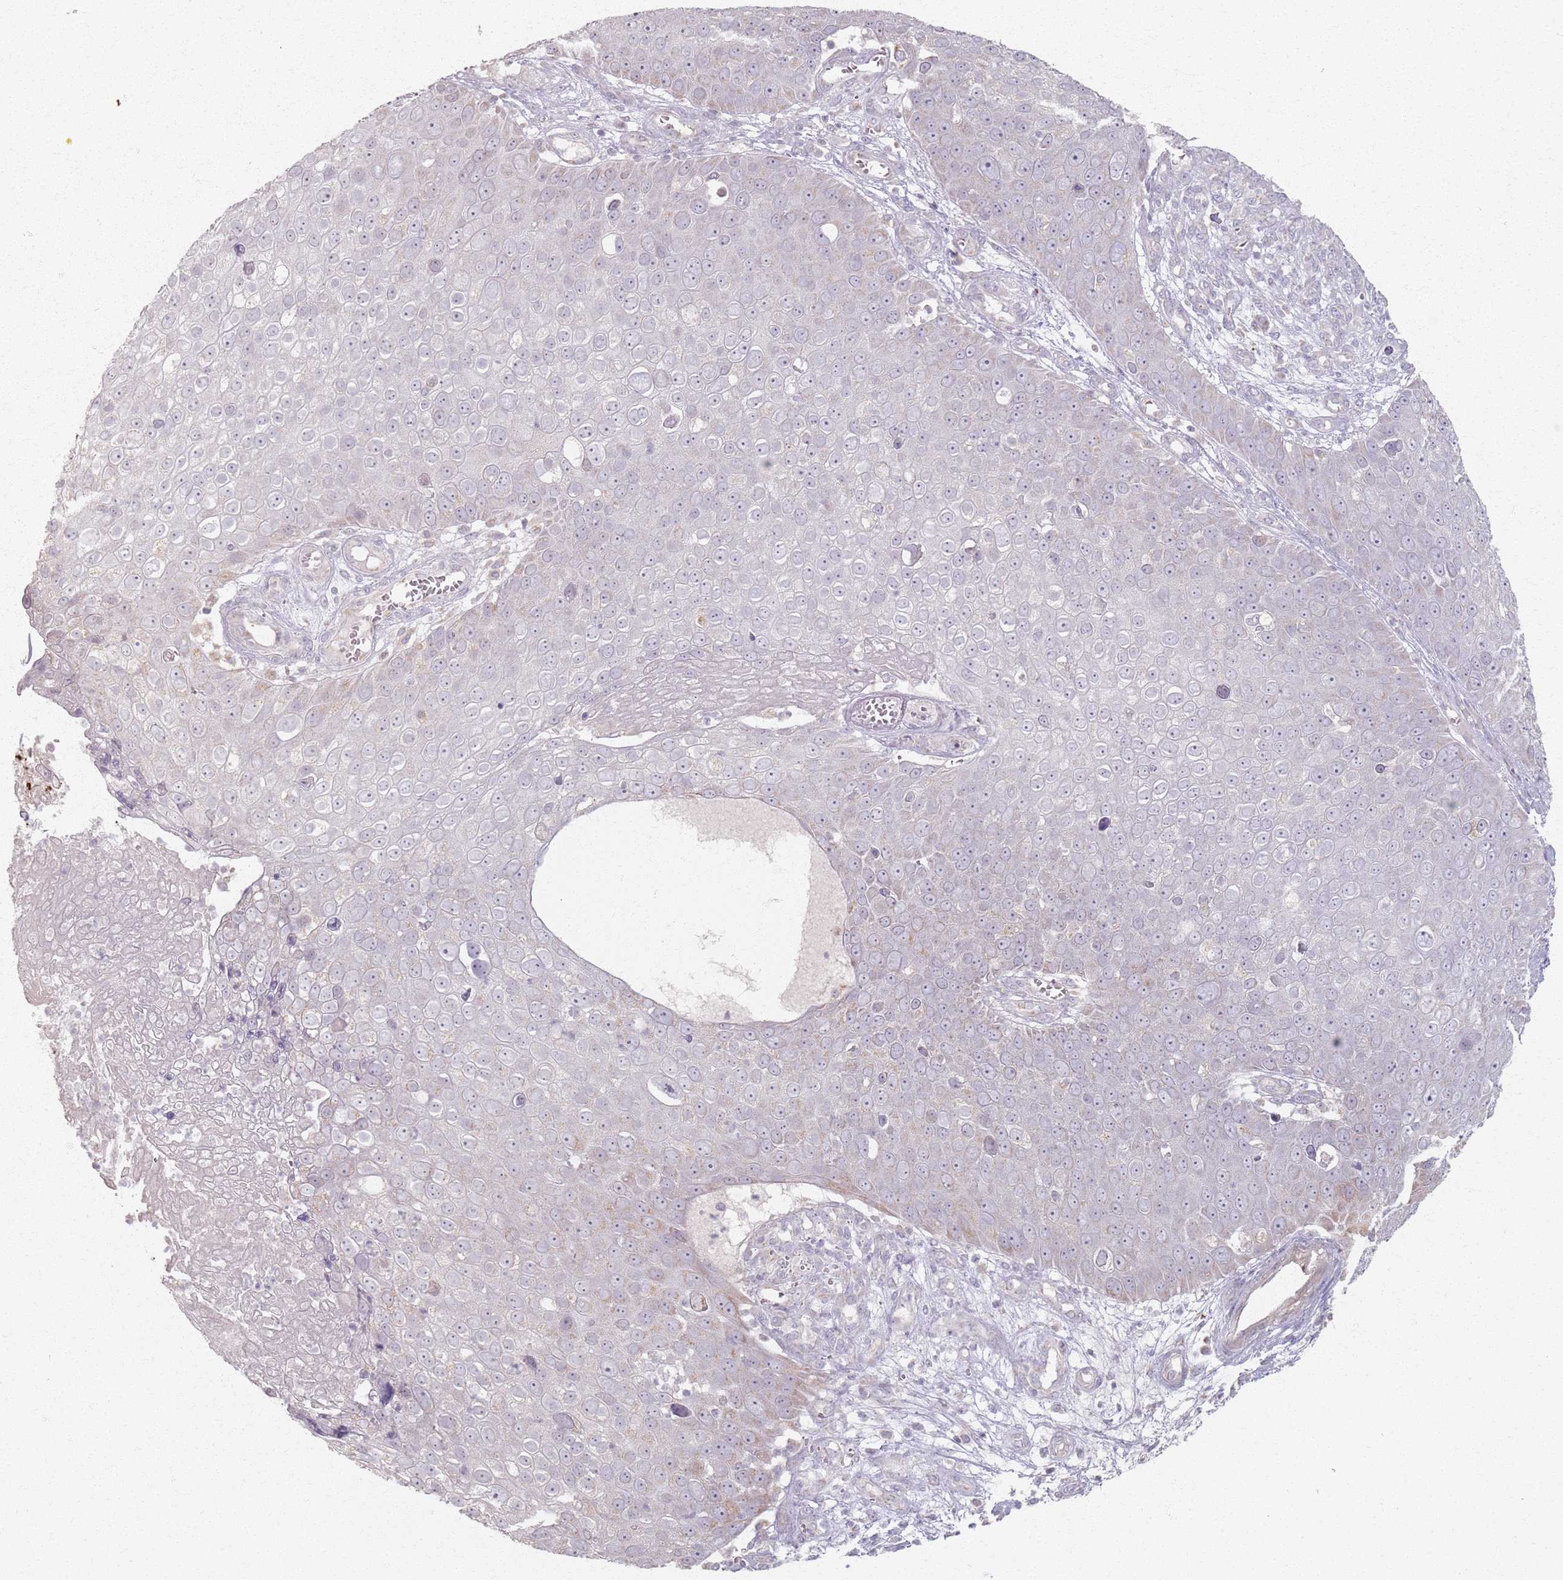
{"staining": {"intensity": "negative", "quantity": "none", "location": "none"}, "tissue": "skin cancer", "cell_type": "Tumor cells", "image_type": "cancer", "snomed": [{"axis": "morphology", "description": "Squamous cell carcinoma, NOS"}, {"axis": "topography", "description": "Skin"}], "caption": "The image shows no staining of tumor cells in skin cancer.", "gene": "PKD2L2", "patient": {"sex": "male", "age": 71}}